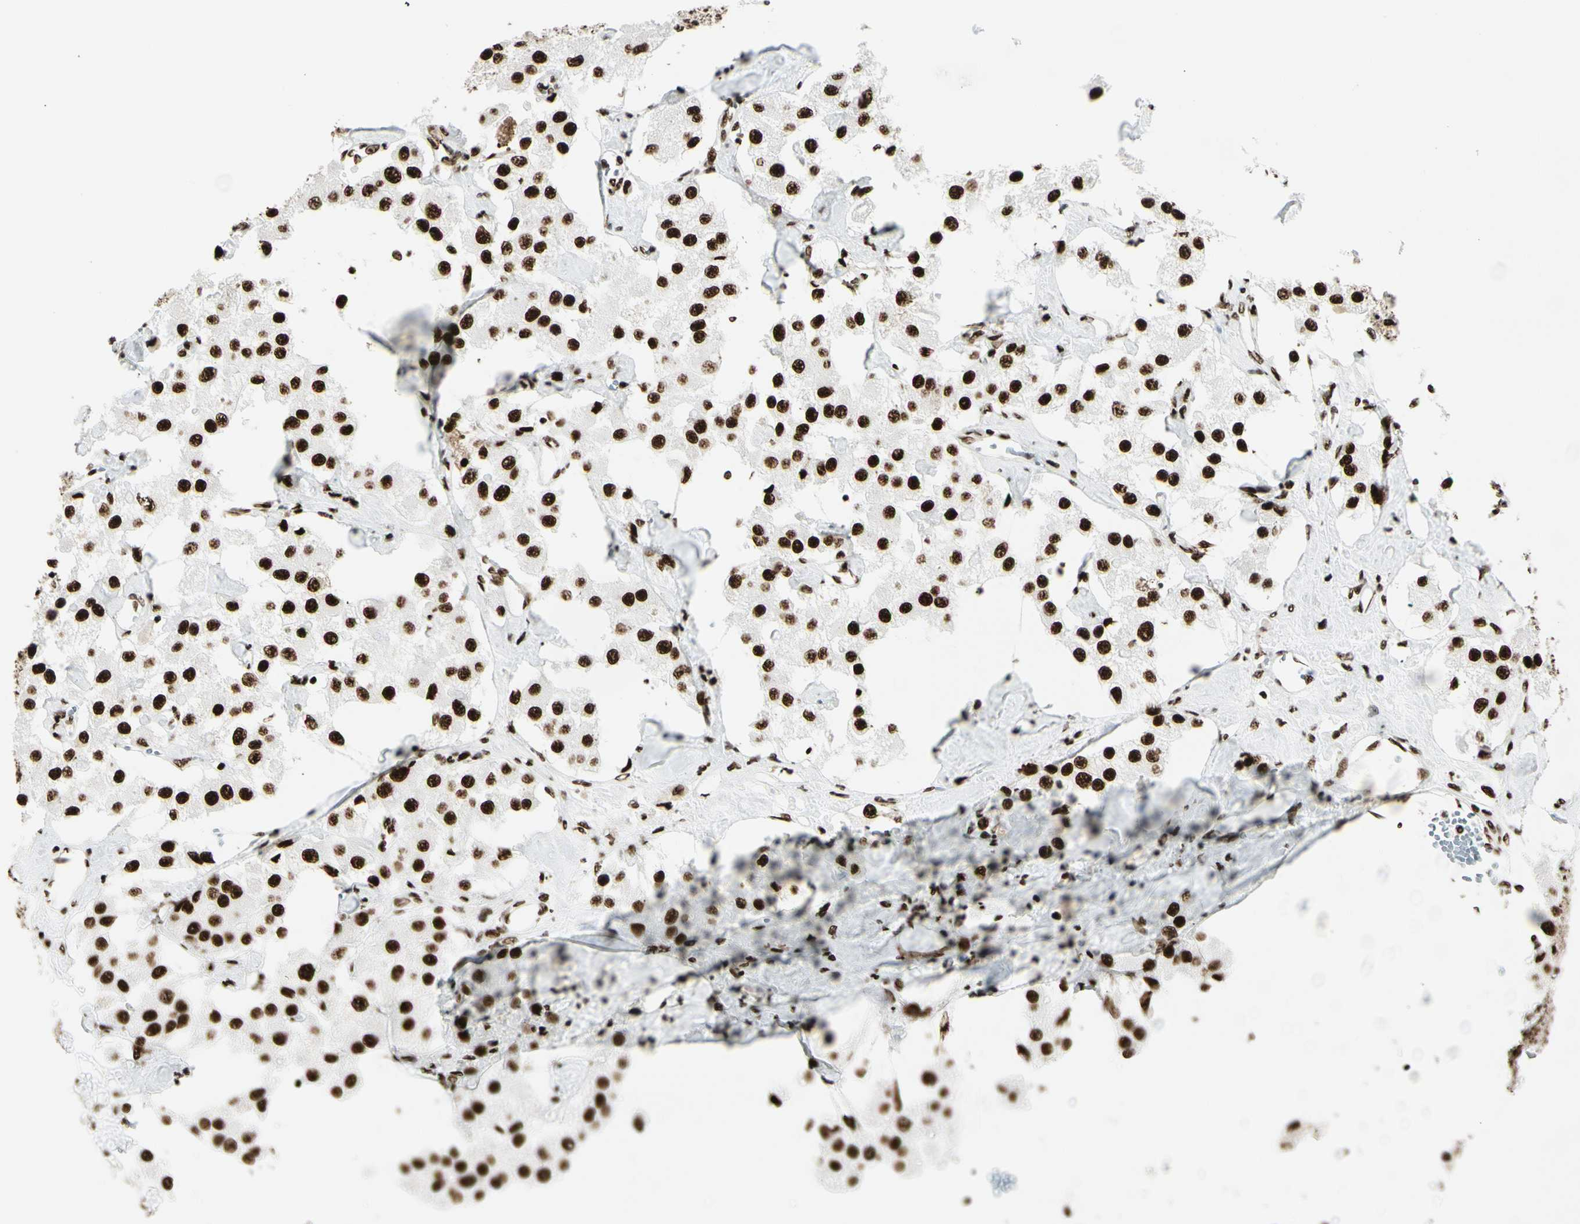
{"staining": {"intensity": "strong", "quantity": ">75%", "location": "nuclear"}, "tissue": "carcinoid", "cell_type": "Tumor cells", "image_type": "cancer", "snomed": [{"axis": "morphology", "description": "Carcinoid, malignant, NOS"}, {"axis": "topography", "description": "Pancreas"}], "caption": "IHC of human carcinoid (malignant) reveals high levels of strong nuclear expression in approximately >75% of tumor cells.", "gene": "CCAR1", "patient": {"sex": "male", "age": 41}}